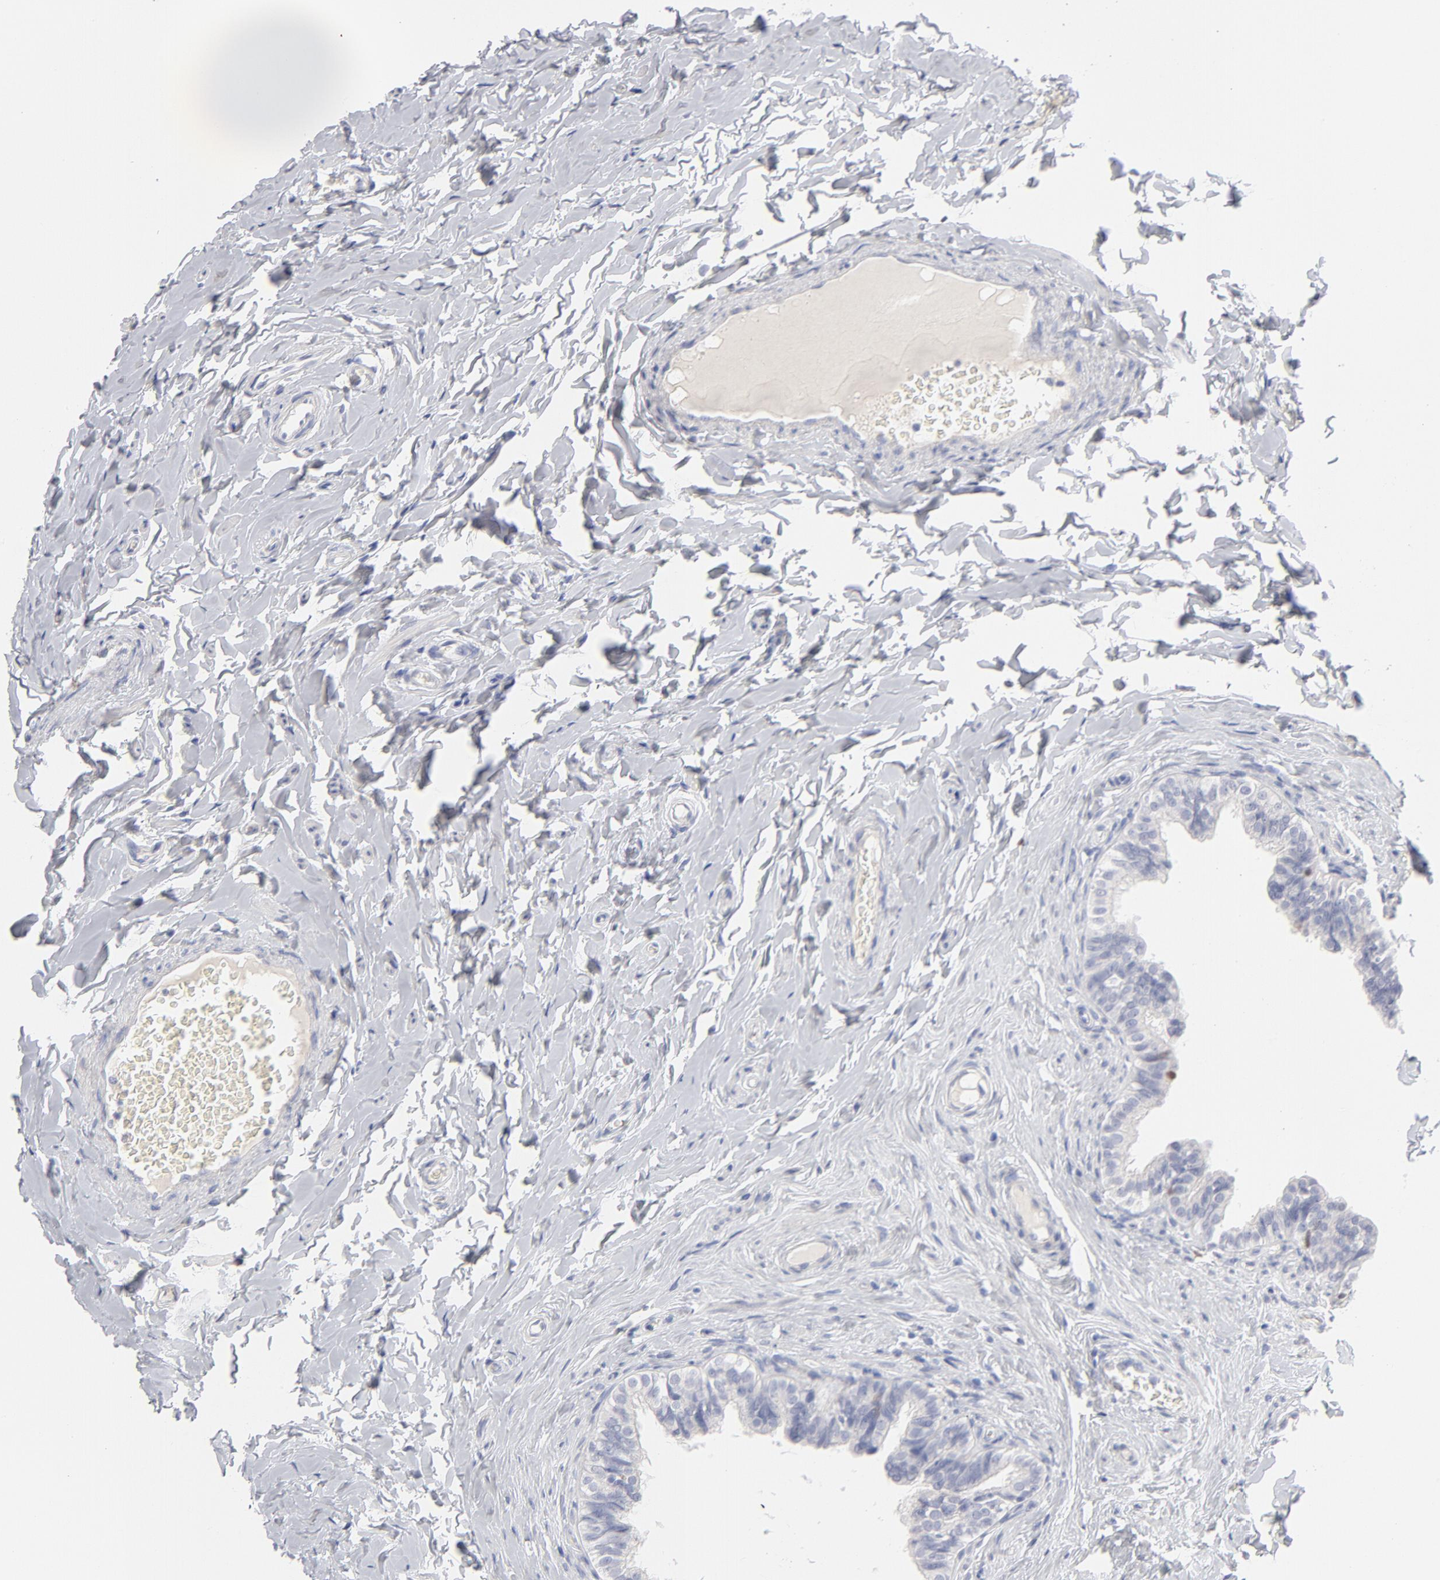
{"staining": {"intensity": "negative", "quantity": "none", "location": "none"}, "tissue": "epididymis", "cell_type": "Glandular cells", "image_type": "normal", "snomed": [{"axis": "morphology", "description": "Normal tissue, NOS"}, {"axis": "topography", "description": "Soft tissue"}, {"axis": "topography", "description": "Epididymis"}], "caption": "Glandular cells show no significant protein staining in unremarkable epididymis. Brightfield microscopy of immunohistochemistry (IHC) stained with DAB (brown) and hematoxylin (blue), captured at high magnification.", "gene": "MCM7", "patient": {"sex": "male", "age": 26}}